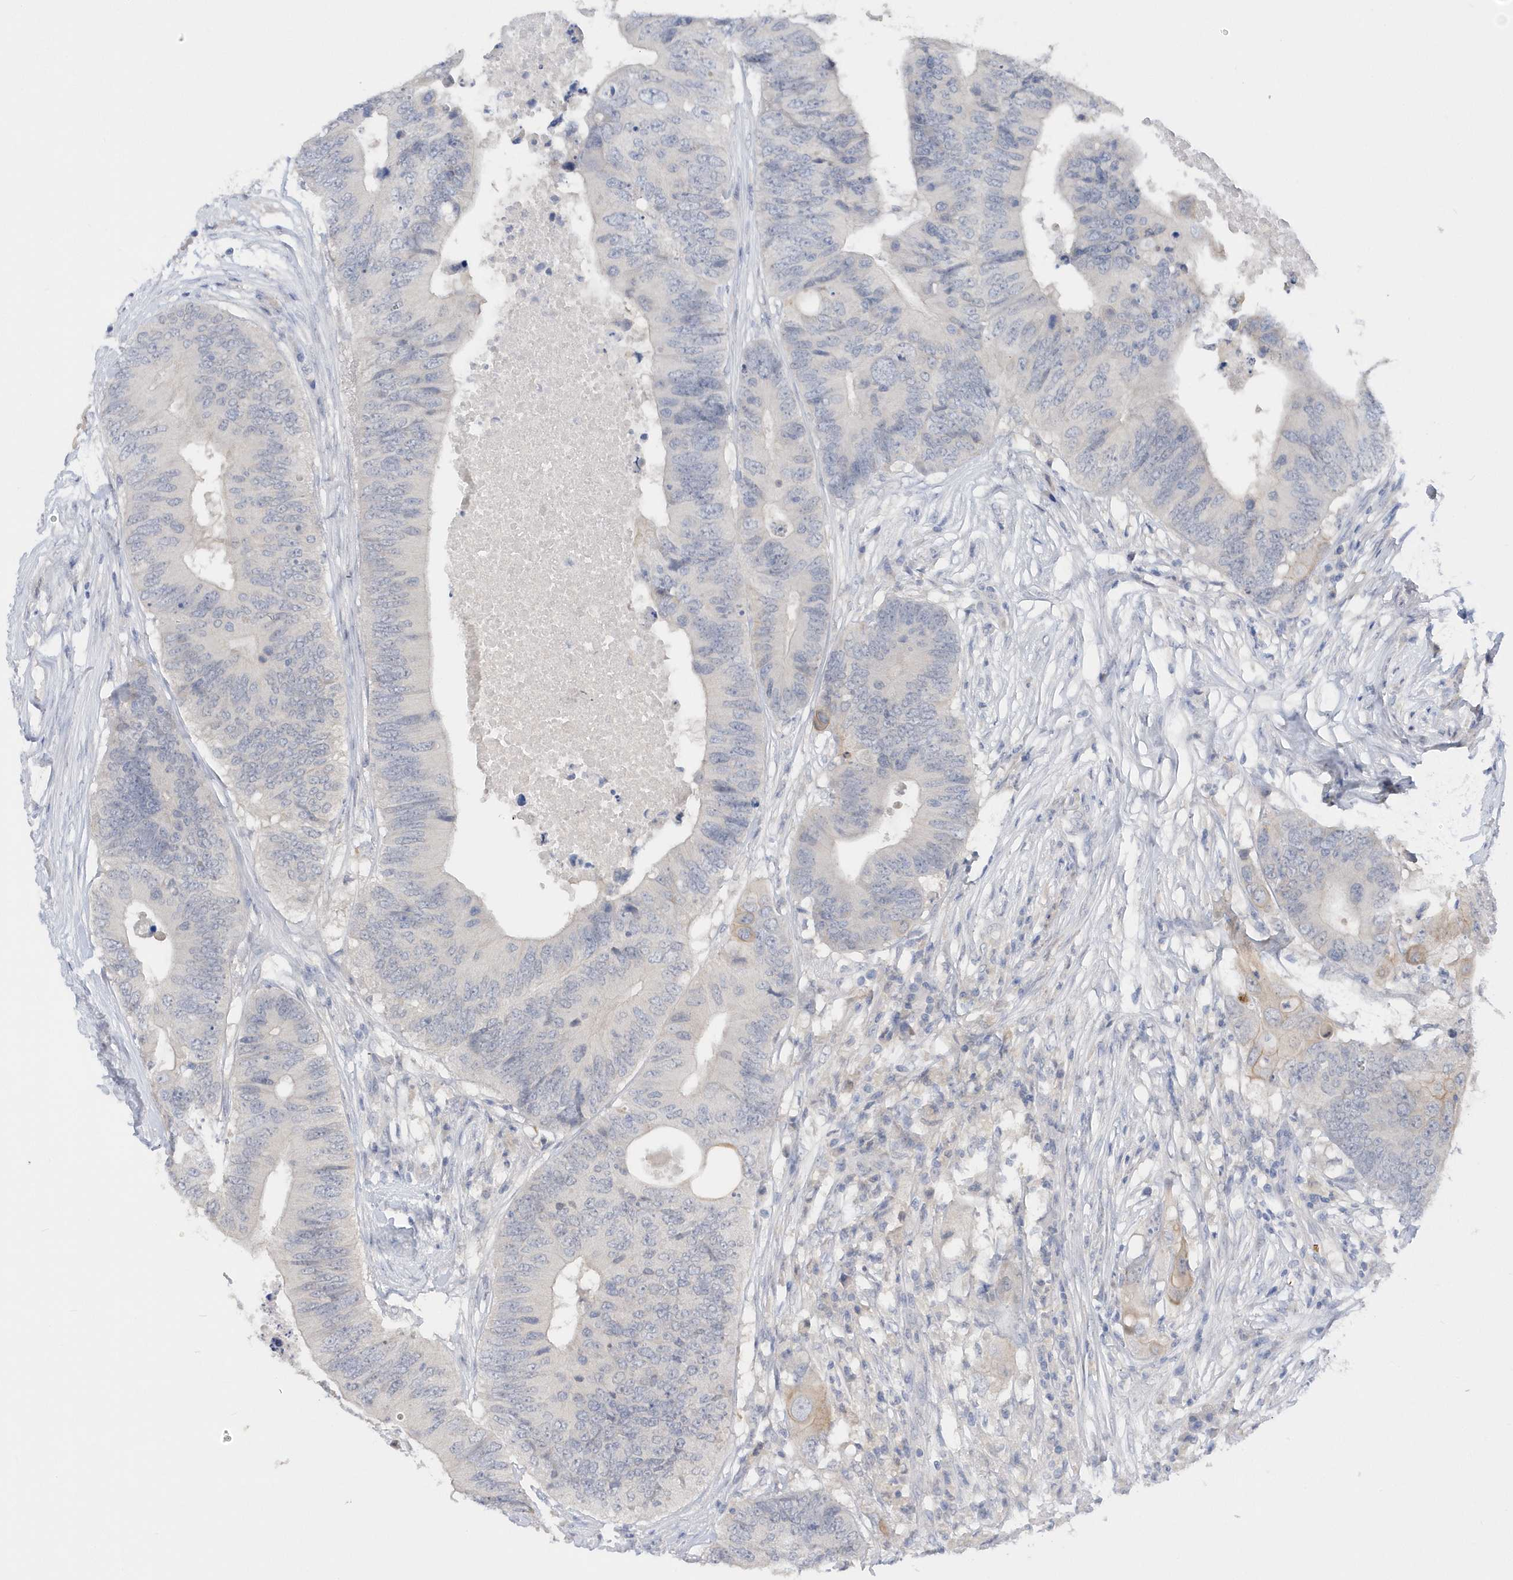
{"staining": {"intensity": "negative", "quantity": "none", "location": "none"}, "tissue": "colorectal cancer", "cell_type": "Tumor cells", "image_type": "cancer", "snomed": [{"axis": "morphology", "description": "Adenocarcinoma, NOS"}, {"axis": "topography", "description": "Colon"}], "caption": "This is an immunohistochemistry histopathology image of human adenocarcinoma (colorectal). There is no positivity in tumor cells.", "gene": "RPE", "patient": {"sex": "male", "age": 71}}